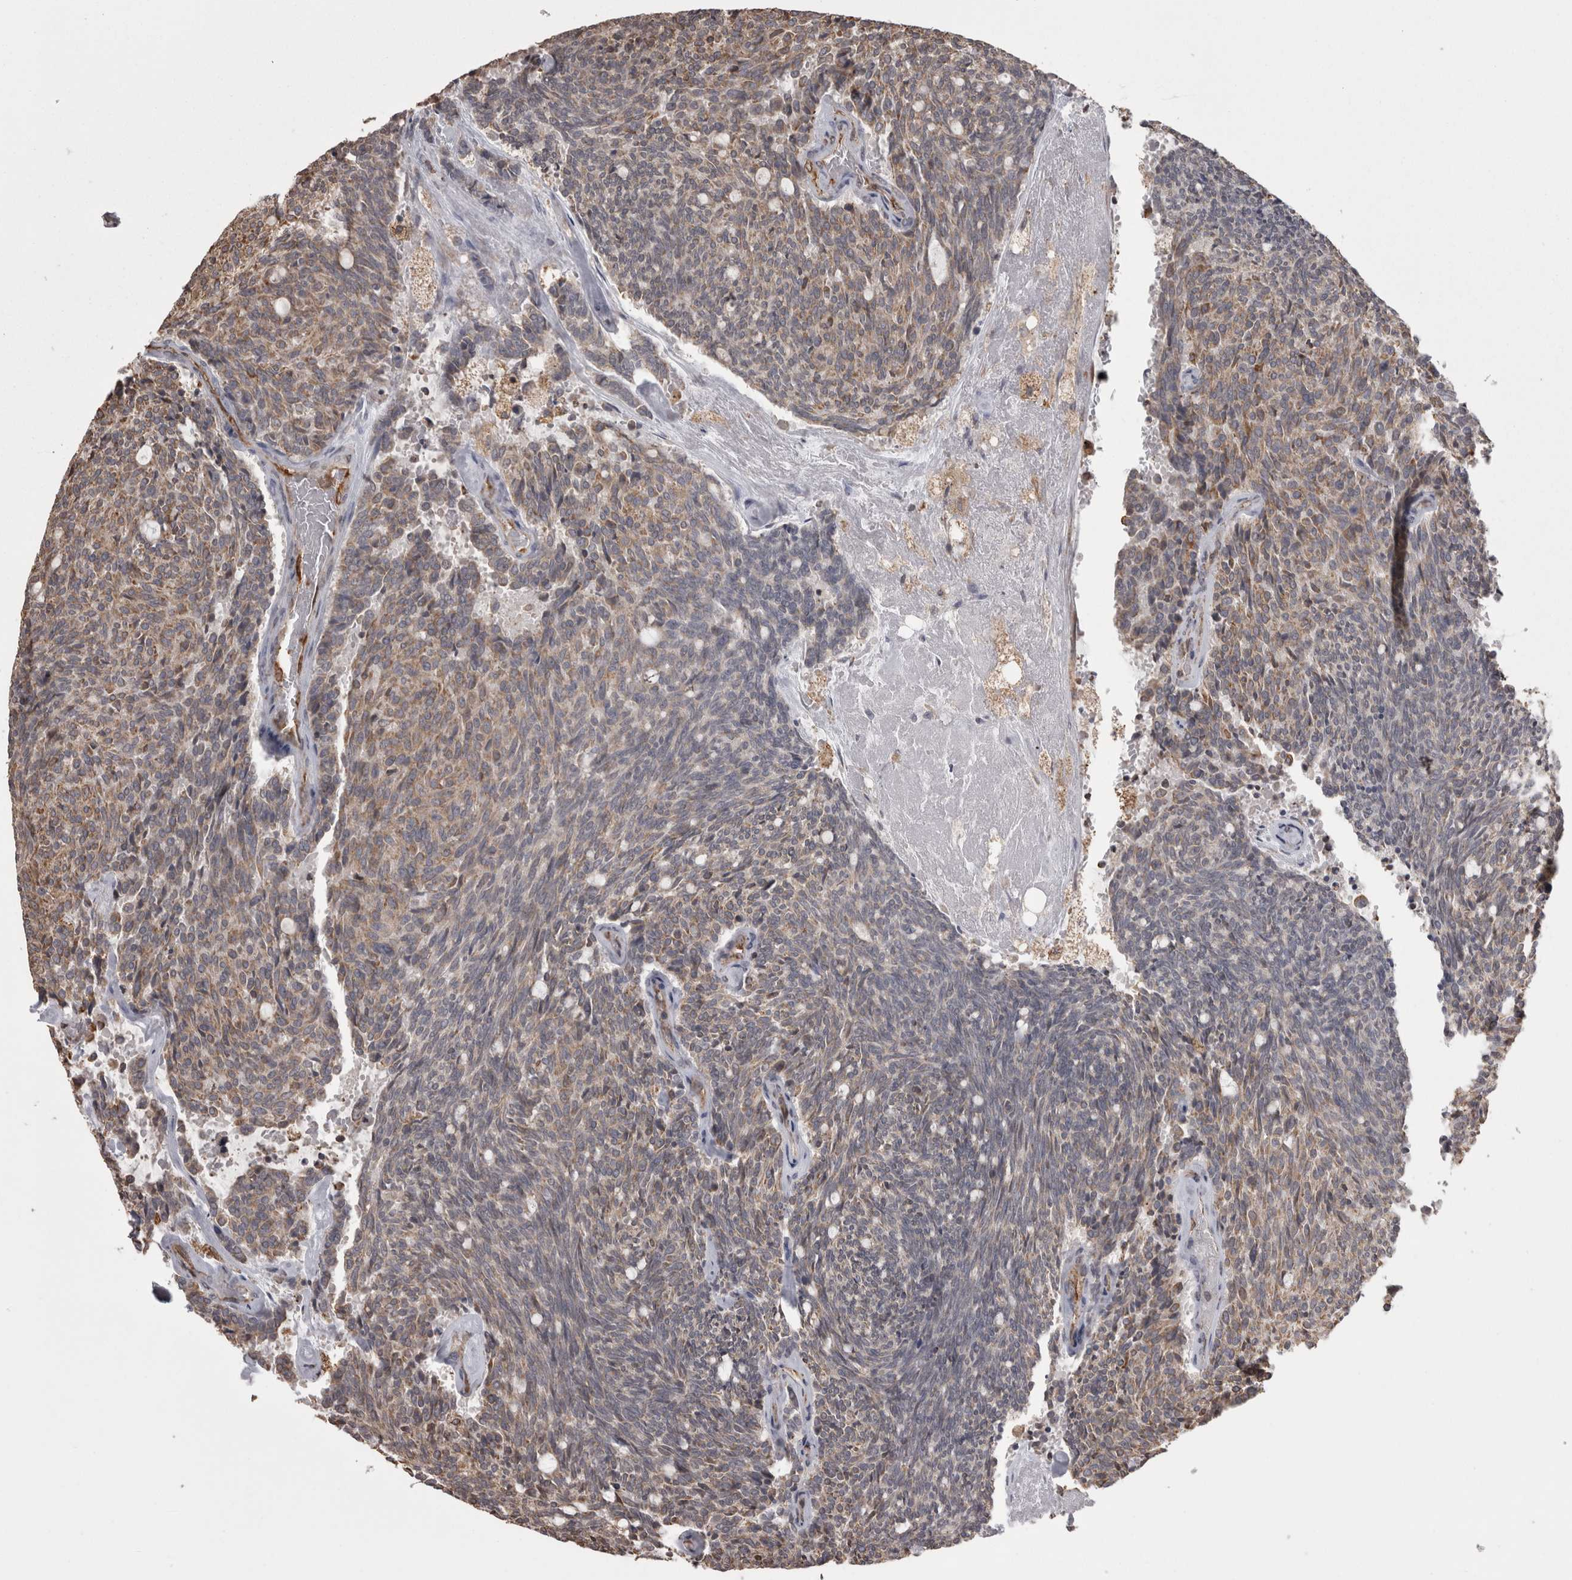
{"staining": {"intensity": "weak", "quantity": "25%-75%", "location": "cytoplasmic/membranous"}, "tissue": "carcinoid", "cell_type": "Tumor cells", "image_type": "cancer", "snomed": [{"axis": "morphology", "description": "Carcinoid, malignant, NOS"}, {"axis": "topography", "description": "Pancreas"}], "caption": "IHC image of malignant carcinoid stained for a protein (brown), which displays low levels of weak cytoplasmic/membranous positivity in approximately 25%-75% of tumor cells.", "gene": "PON2", "patient": {"sex": "female", "age": 54}}